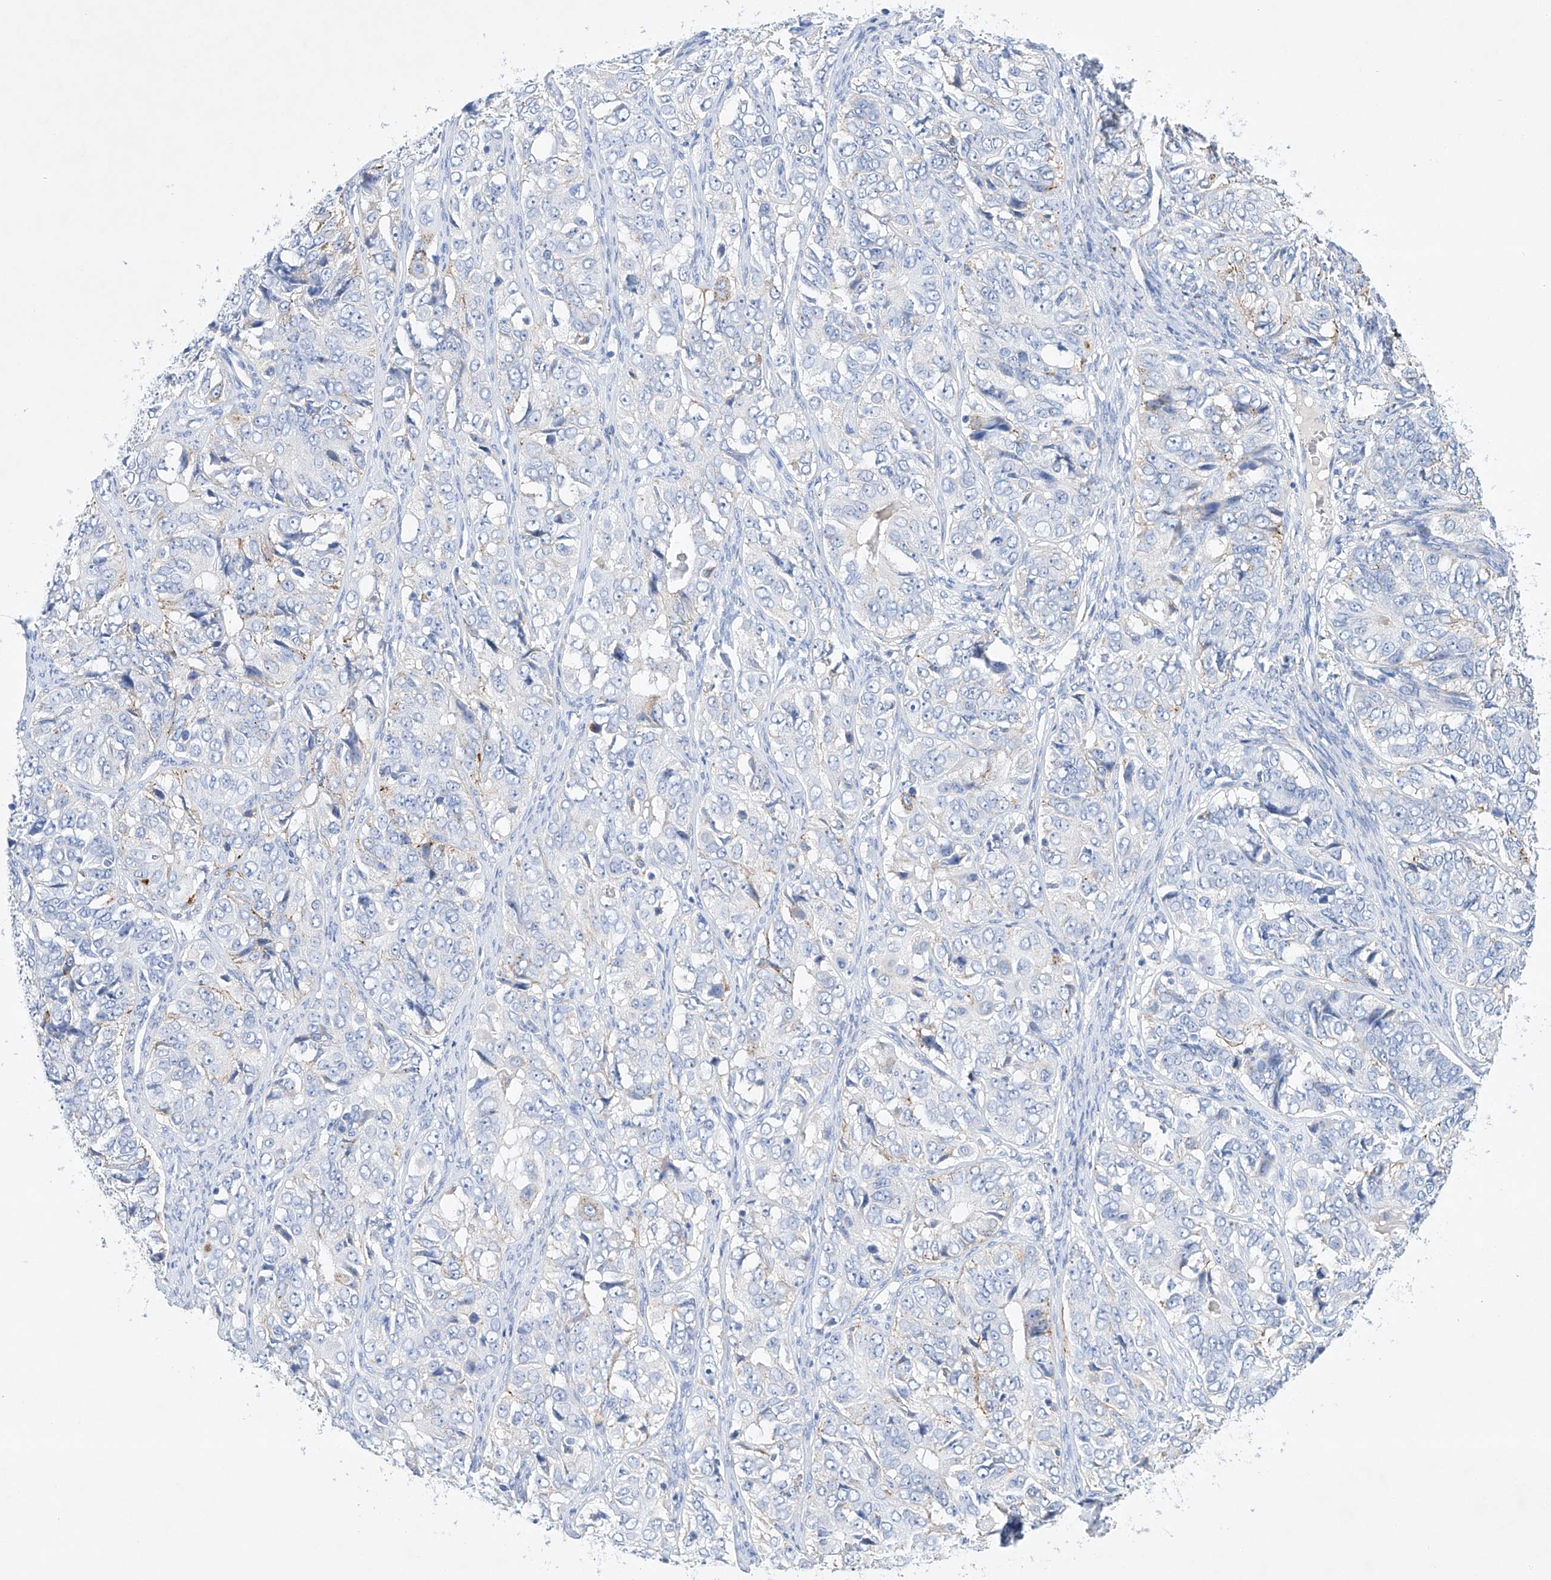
{"staining": {"intensity": "negative", "quantity": "none", "location": "none"}, "tissue": "ovarian cancer", "cell_type": "Tumor cells", "image_type": "cancer", "snomed": [{"axis": "morphology", "description": "Carcinoma, endometroid"}, {"axis": "topography", "description": "Ovary"}], "caption": "This is an immunohistochemistry micrograph of endometroid carcinoma (ovarian). There is no staining in tumor cells.", "gene": "LURAP1", "patient": {"sex": "female", "age": 51}}